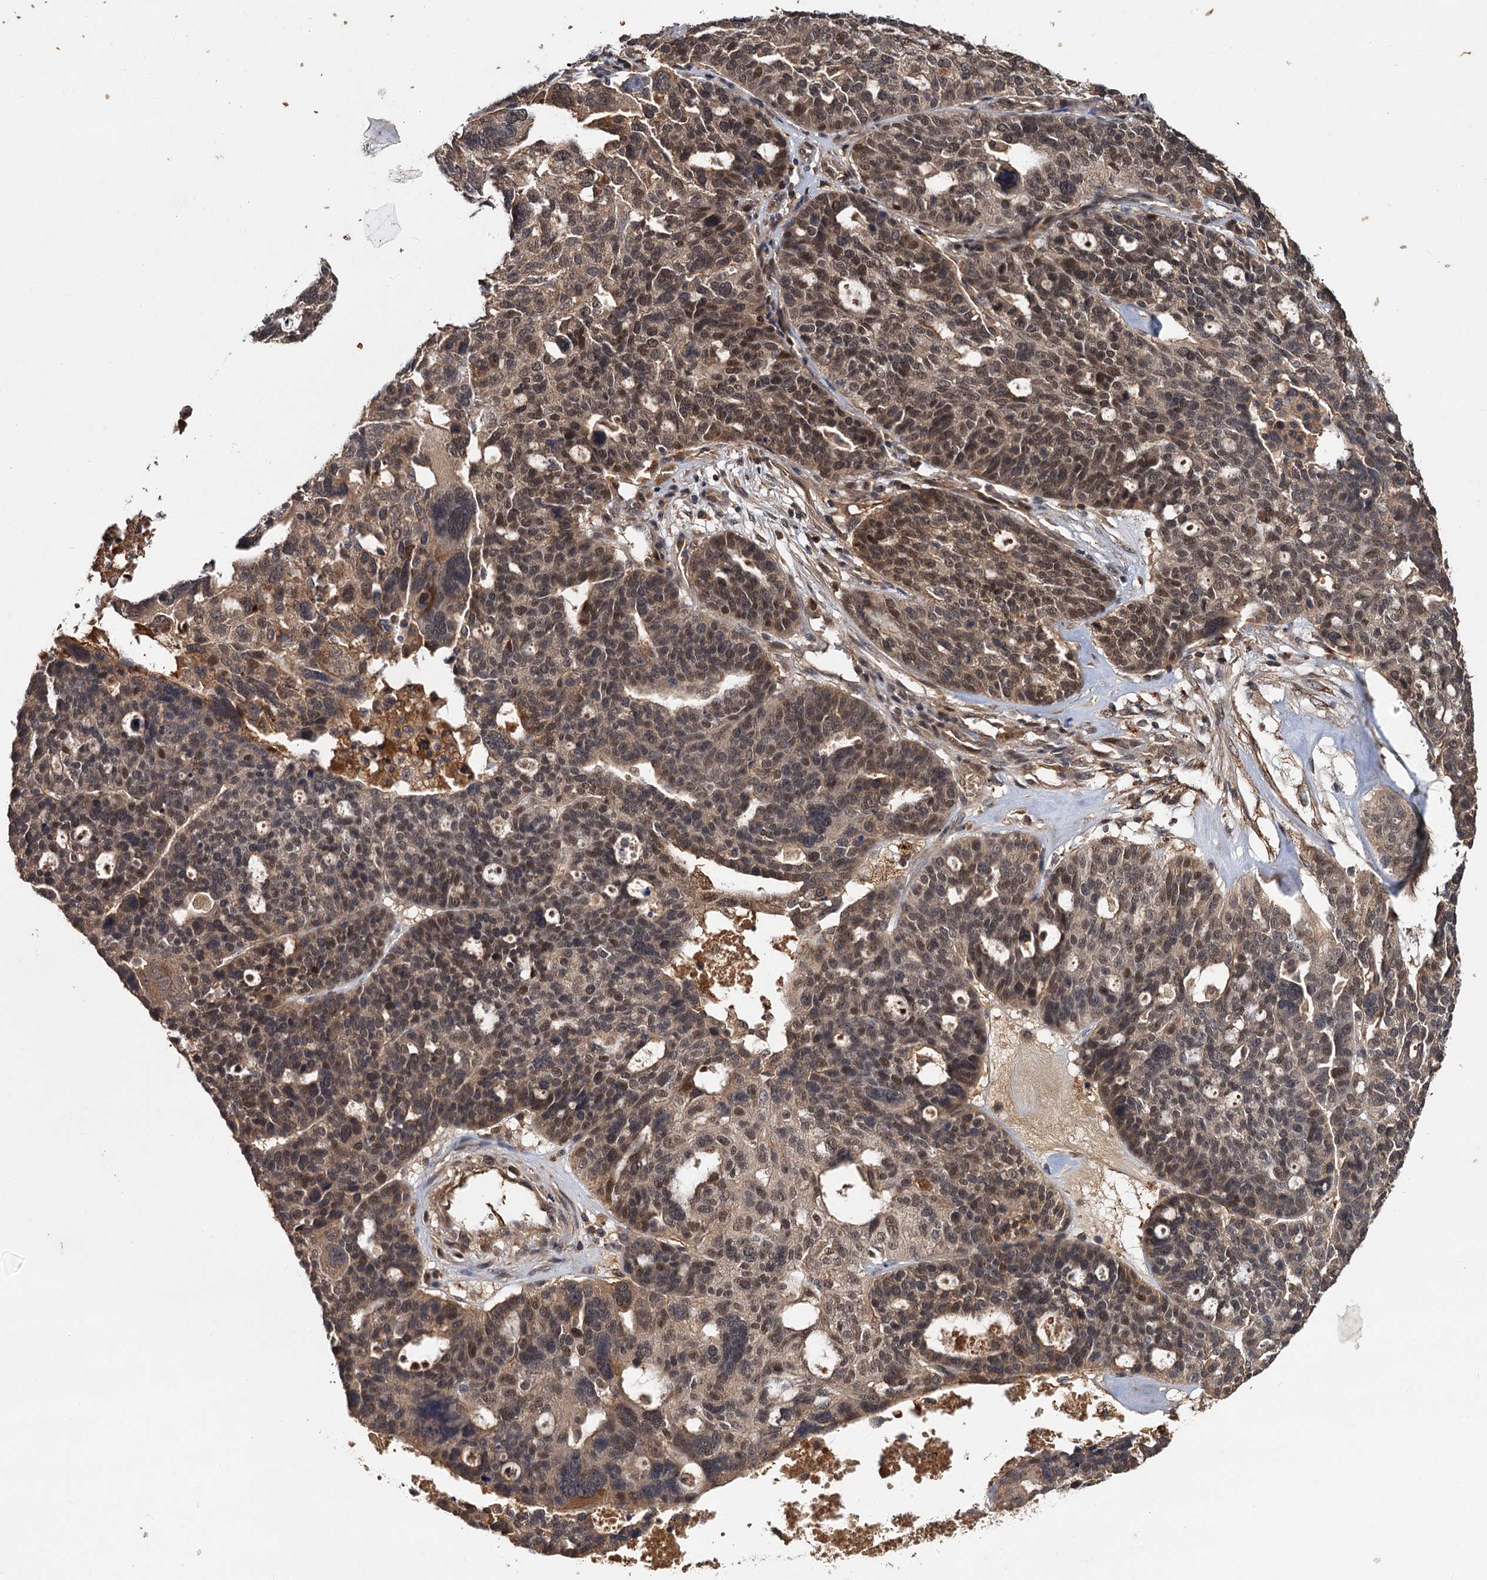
{"staining": {"intensity": "weak", "quantity": "25%-75%", "location": "nuclear"}, "tissue": "ovarian cancer", "cell_type": "Tumor cells", "image_type": "cancer", "snomed": [{"axis": "morphology", "description": "Cystadenocarcinoma, serous, NOS"}, {"axis": "topography", "description": "Ovary"}], "caption": "A histopathology image of human ovarian cancer (serous cystadenocarcinoma) stained for a protein displays weak nuclear brown staining in tumor cells.", "gene": "MBD6", "patient": {"sex": "female", "age": 59}}